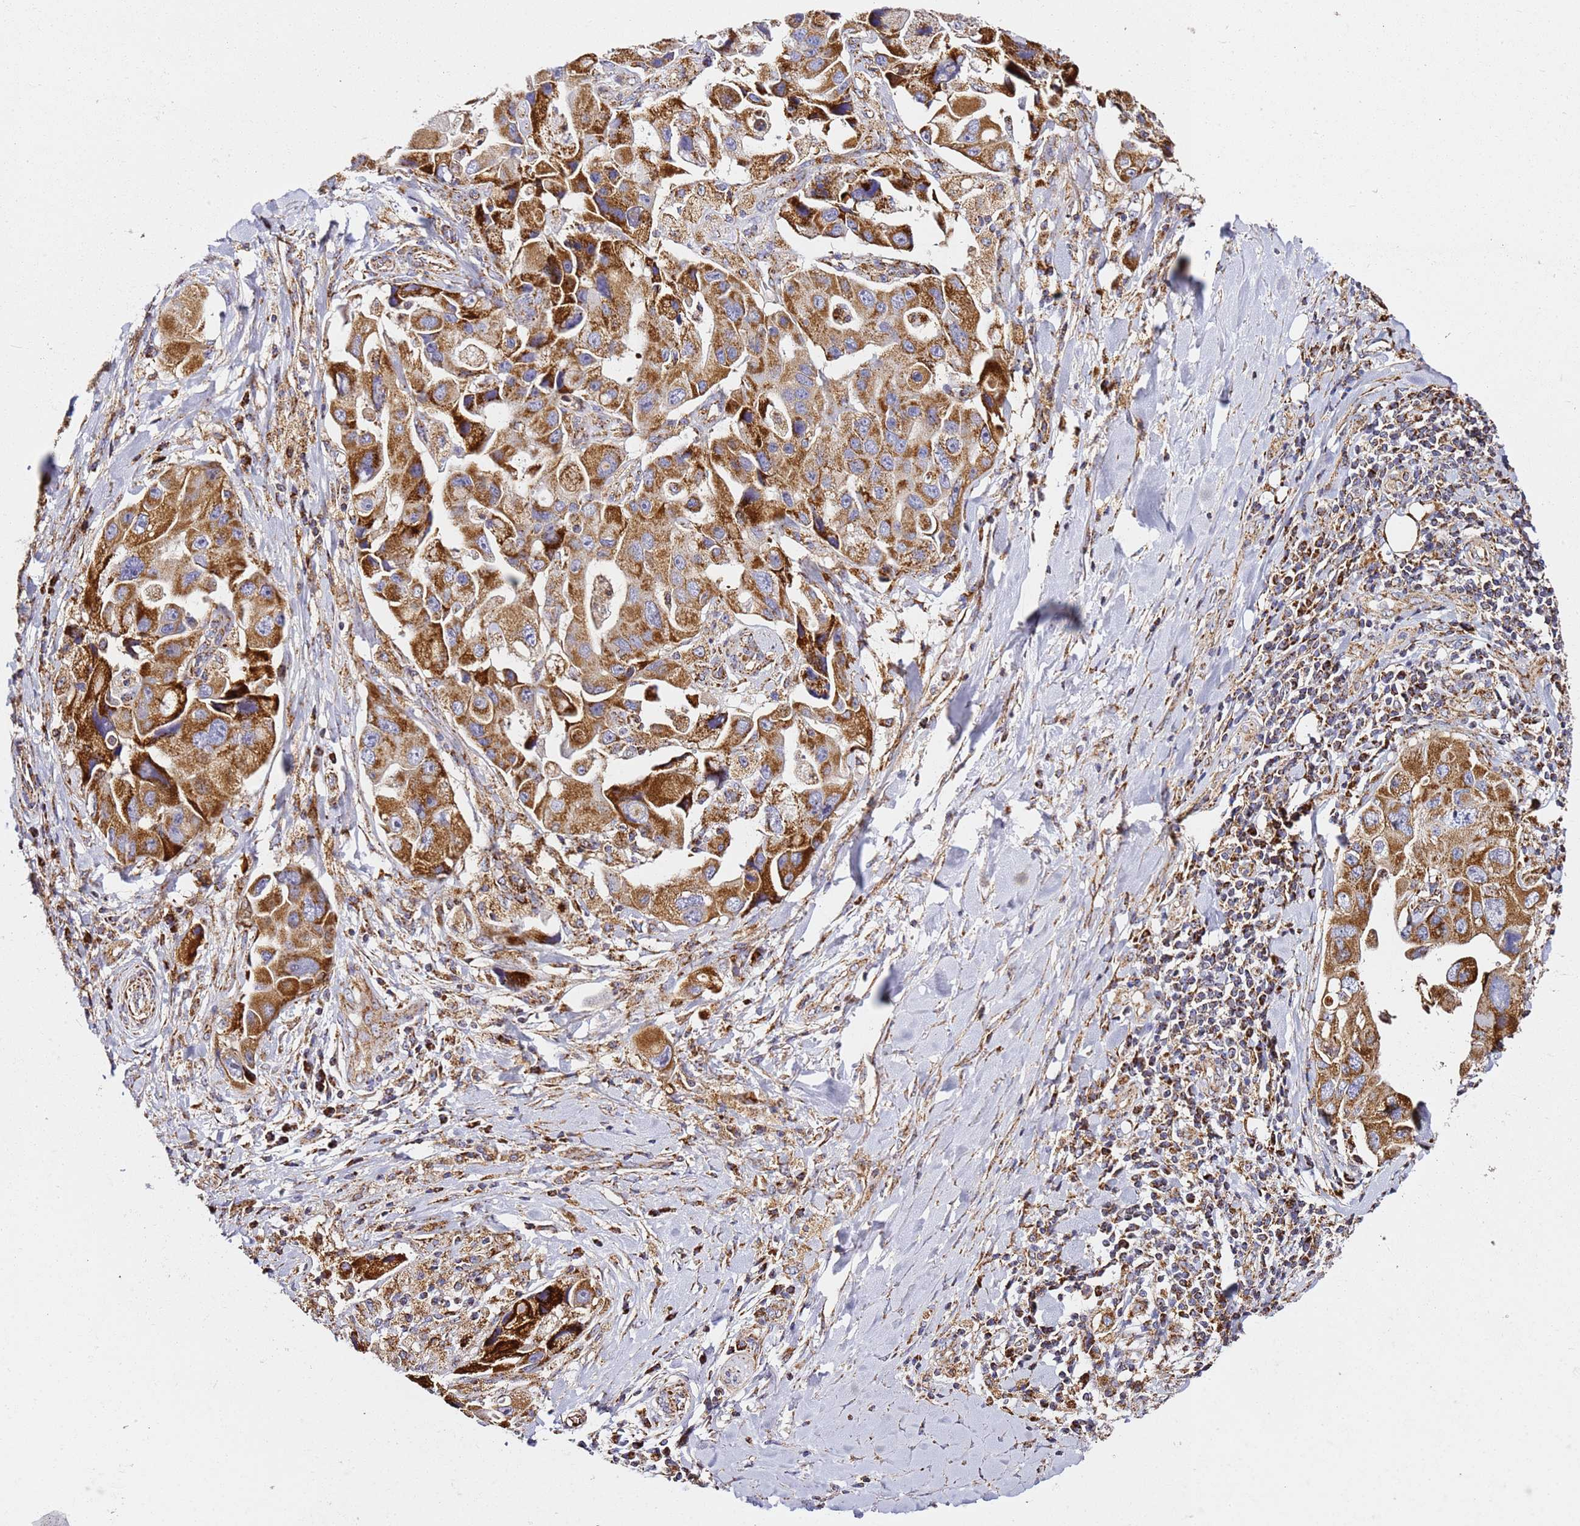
{"staining": {"intensity": "strong", "quantity": ">75%", "location": "cytoplasmic/membranous"}, "tissue": "lung cancer", "cell_type": "Tumor cells", "image_type": "cancer", "snomed": [{"axis": "morphology", "description": "Adenocarcinoma, NOS"}, {"axis": "topography", "description": "Lung"}], "caption": "High-magnification brightfield microscopy of lung cancer (adenocarcinoma) stained with DAB (brown) and counterstained with hematoxylin (blue). tumor cells exhibit strong cytoplasmic/membranous expression is present in approximately>75% of cells.", "gene": "NDUFA3", "patient": {"sex": "female", "age": 54}}